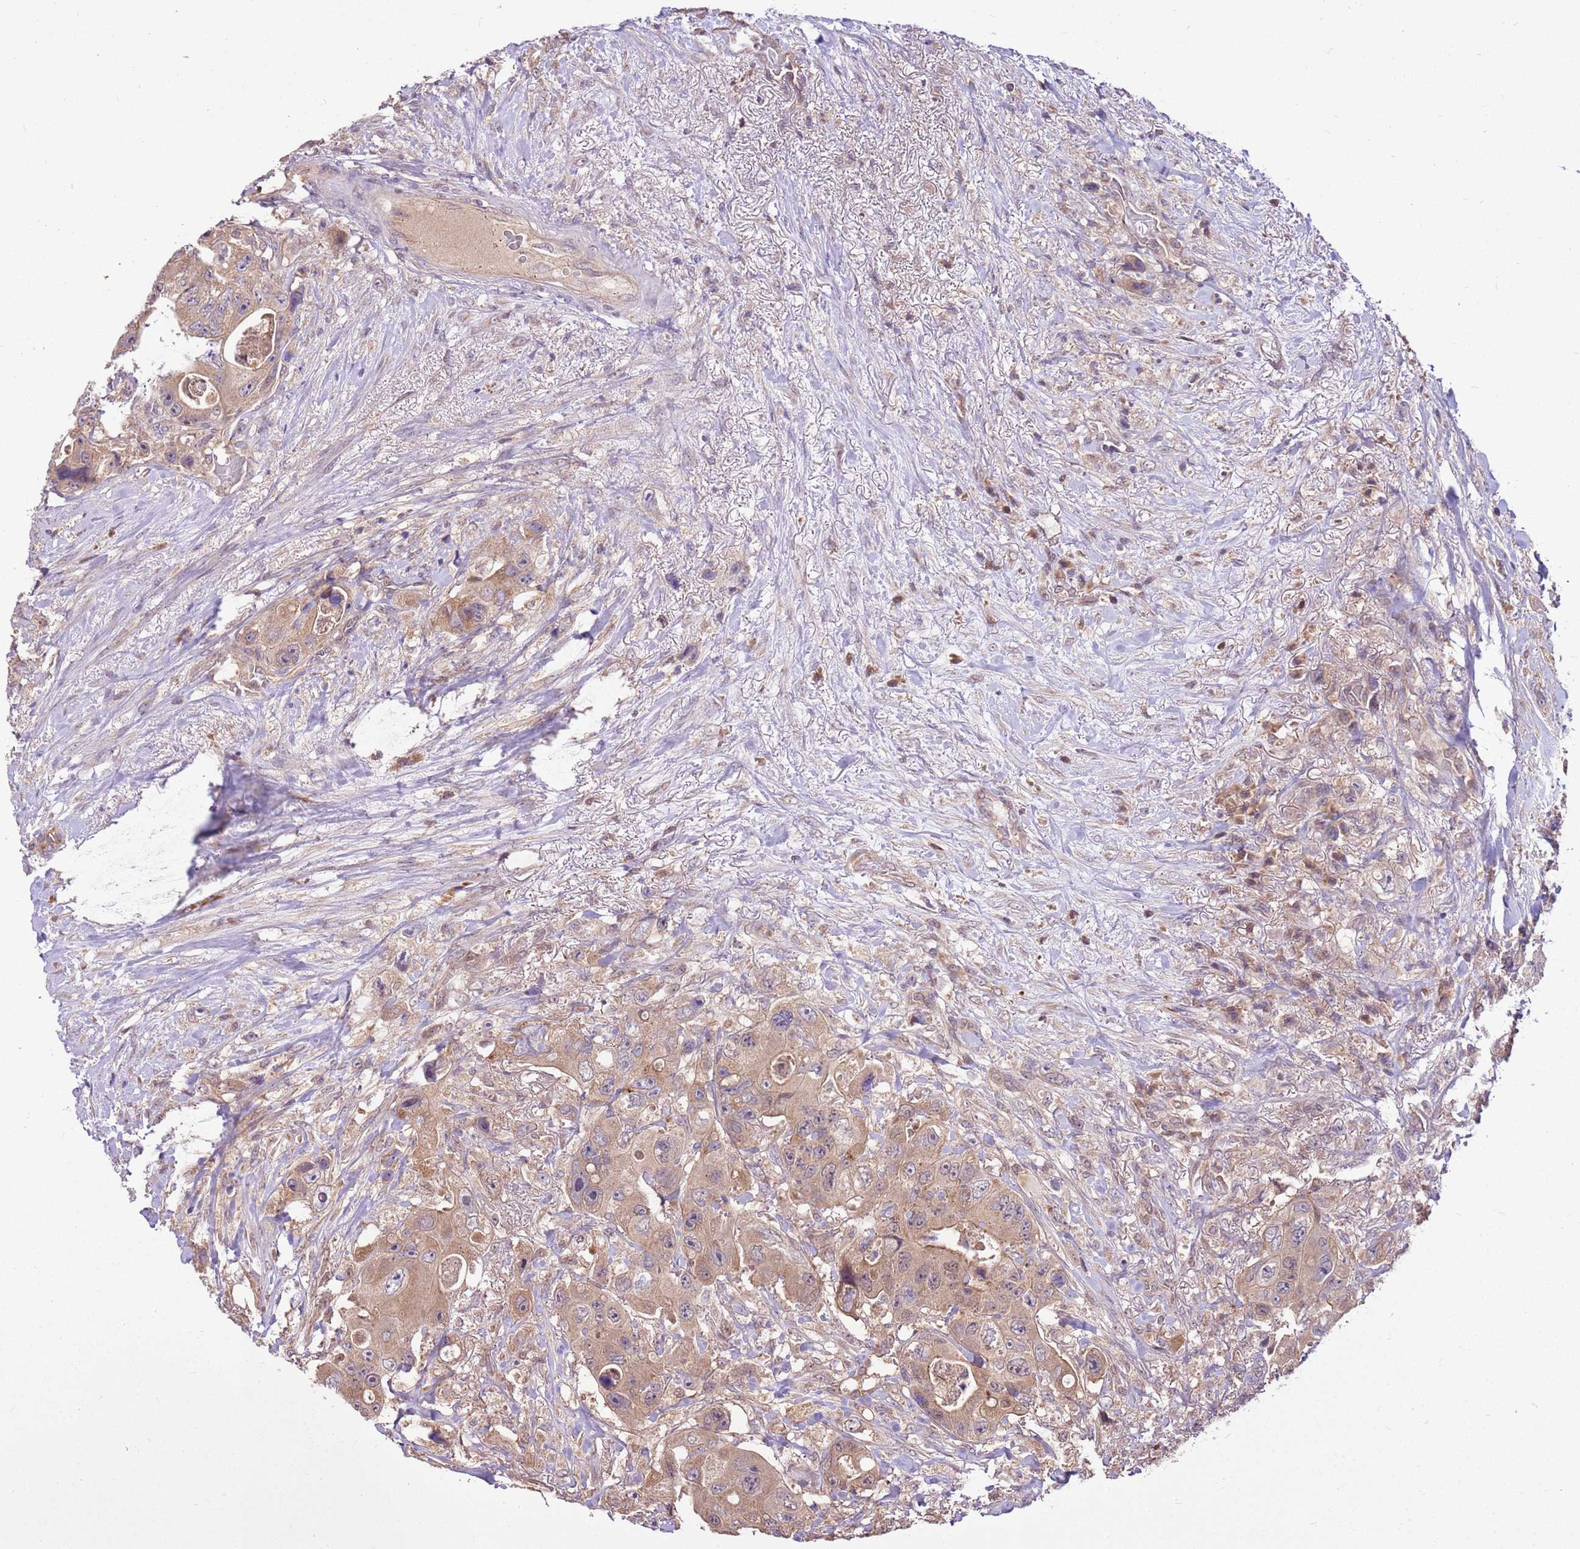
{"staining": {"intensity": "moderate", "quantity": ">75%", "location": "cytoplasmic/membranous"}, "tissue": "colorectal cancer", "cell_type": "Tumor cells", "image_type": "cancer", "snomed": [{"axis": "morphology", "description": "Adenocarcinoma, NOS"}, {"axis": "topography", "description": "Colon"}], "caption": "DAB immunohistochemical staining of adenocarcinoma (colorectal) reveals moderate cytoplasmic/membranous protein staining in about >75% of tumor cells.", "gene": "BBS5", "patient": {"sex": "female", "age": 46}}